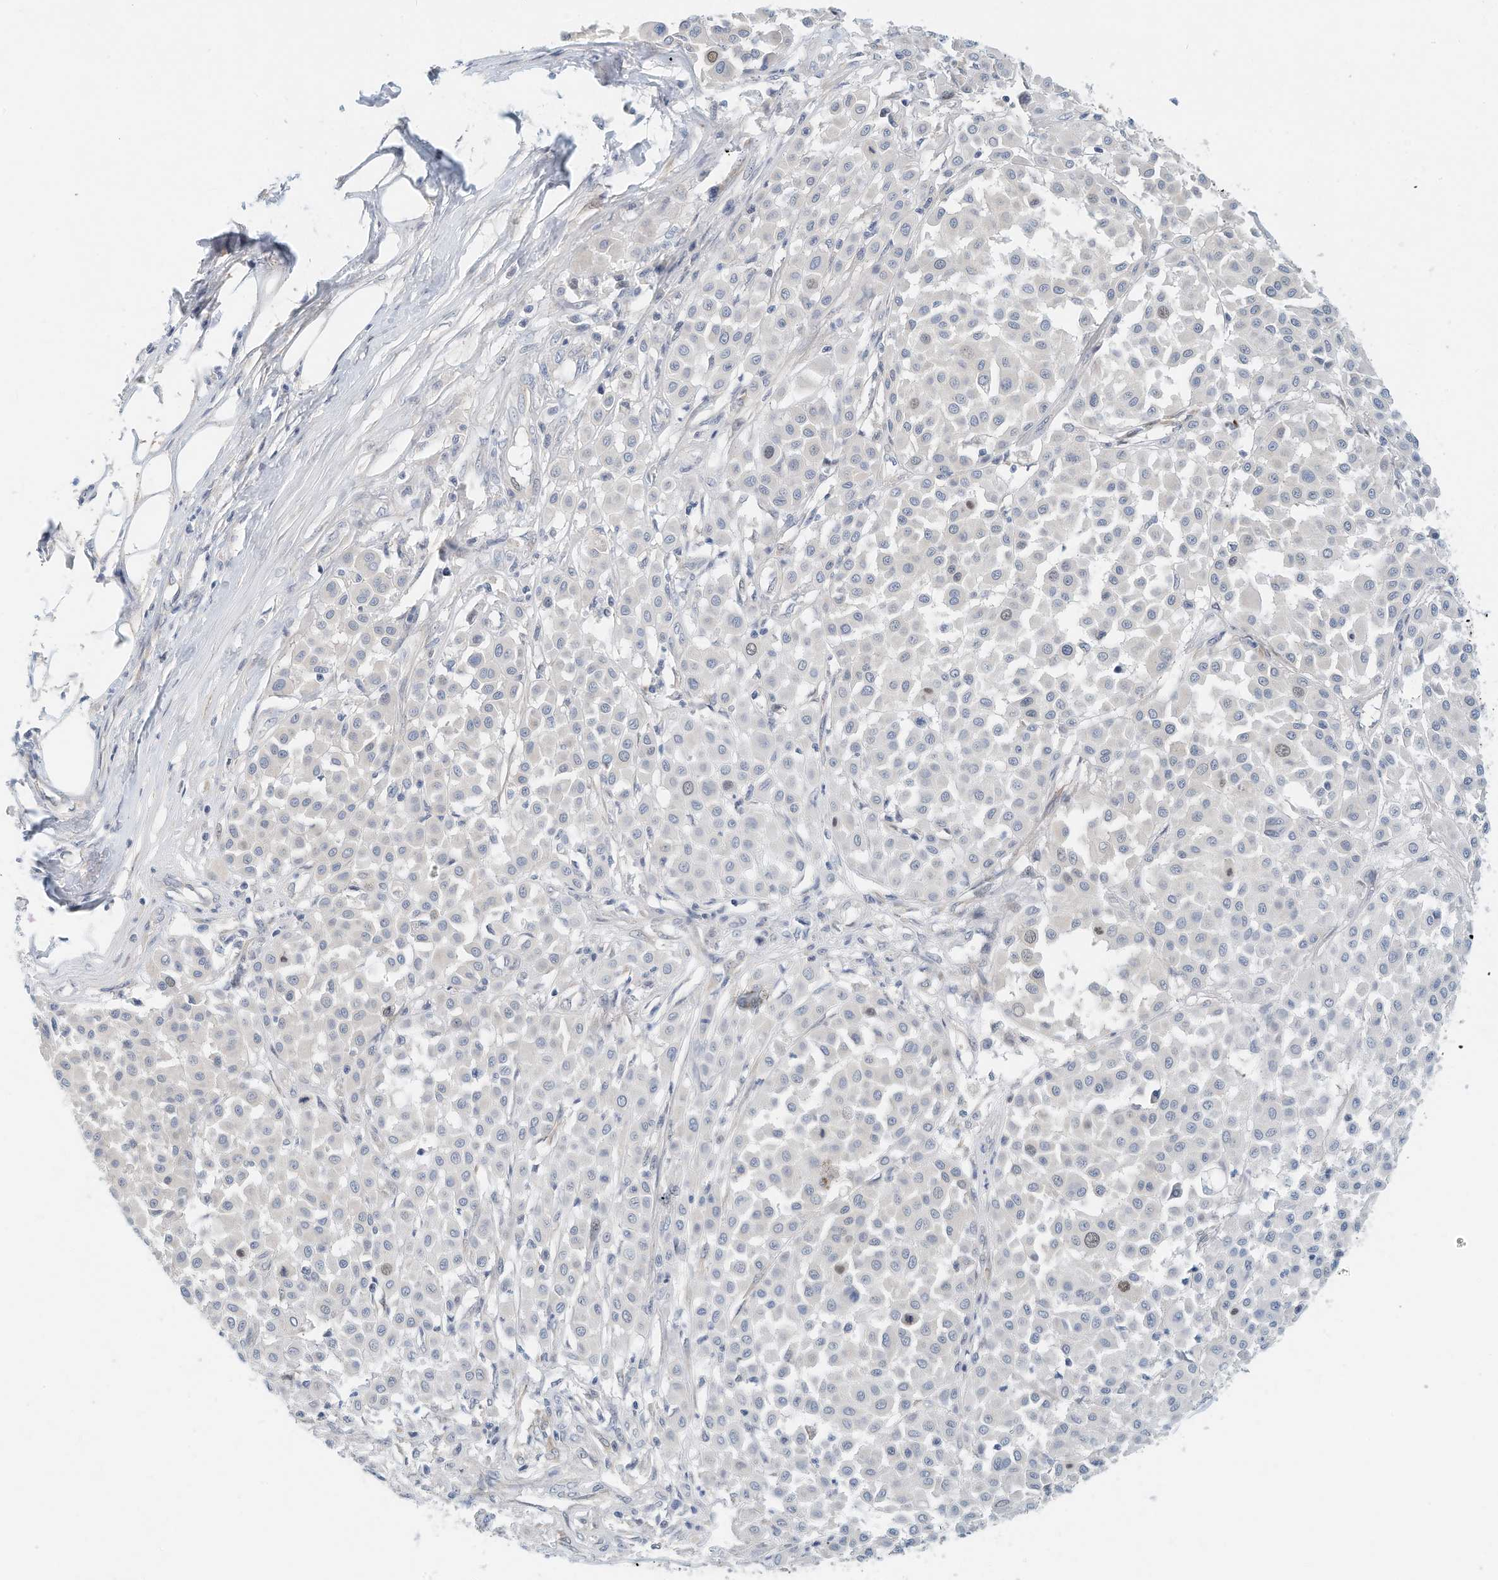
{"staining": {"intensity": "negative", "quantity": "none", "location": "none"}, "tissue": "melanoma", "cell_type": "Tumor cells", "image_type": "cancer", "snomed": [{"axis": "morphology", "description": "Malignant melanoma, Metastatic site"}, {"axis": "topography", "description": "Soft tissue"}], "caption": "IHC of human malignant melanoma (metastatic site) shows no staining in tumor cells. (DAB (3,3'-diaminobenzidine) immunohistochemistry (IHC) with hematoxylin counter stain).", "gene": "ARHGAP28", "patient": {"sex": "male", "age": 41}}